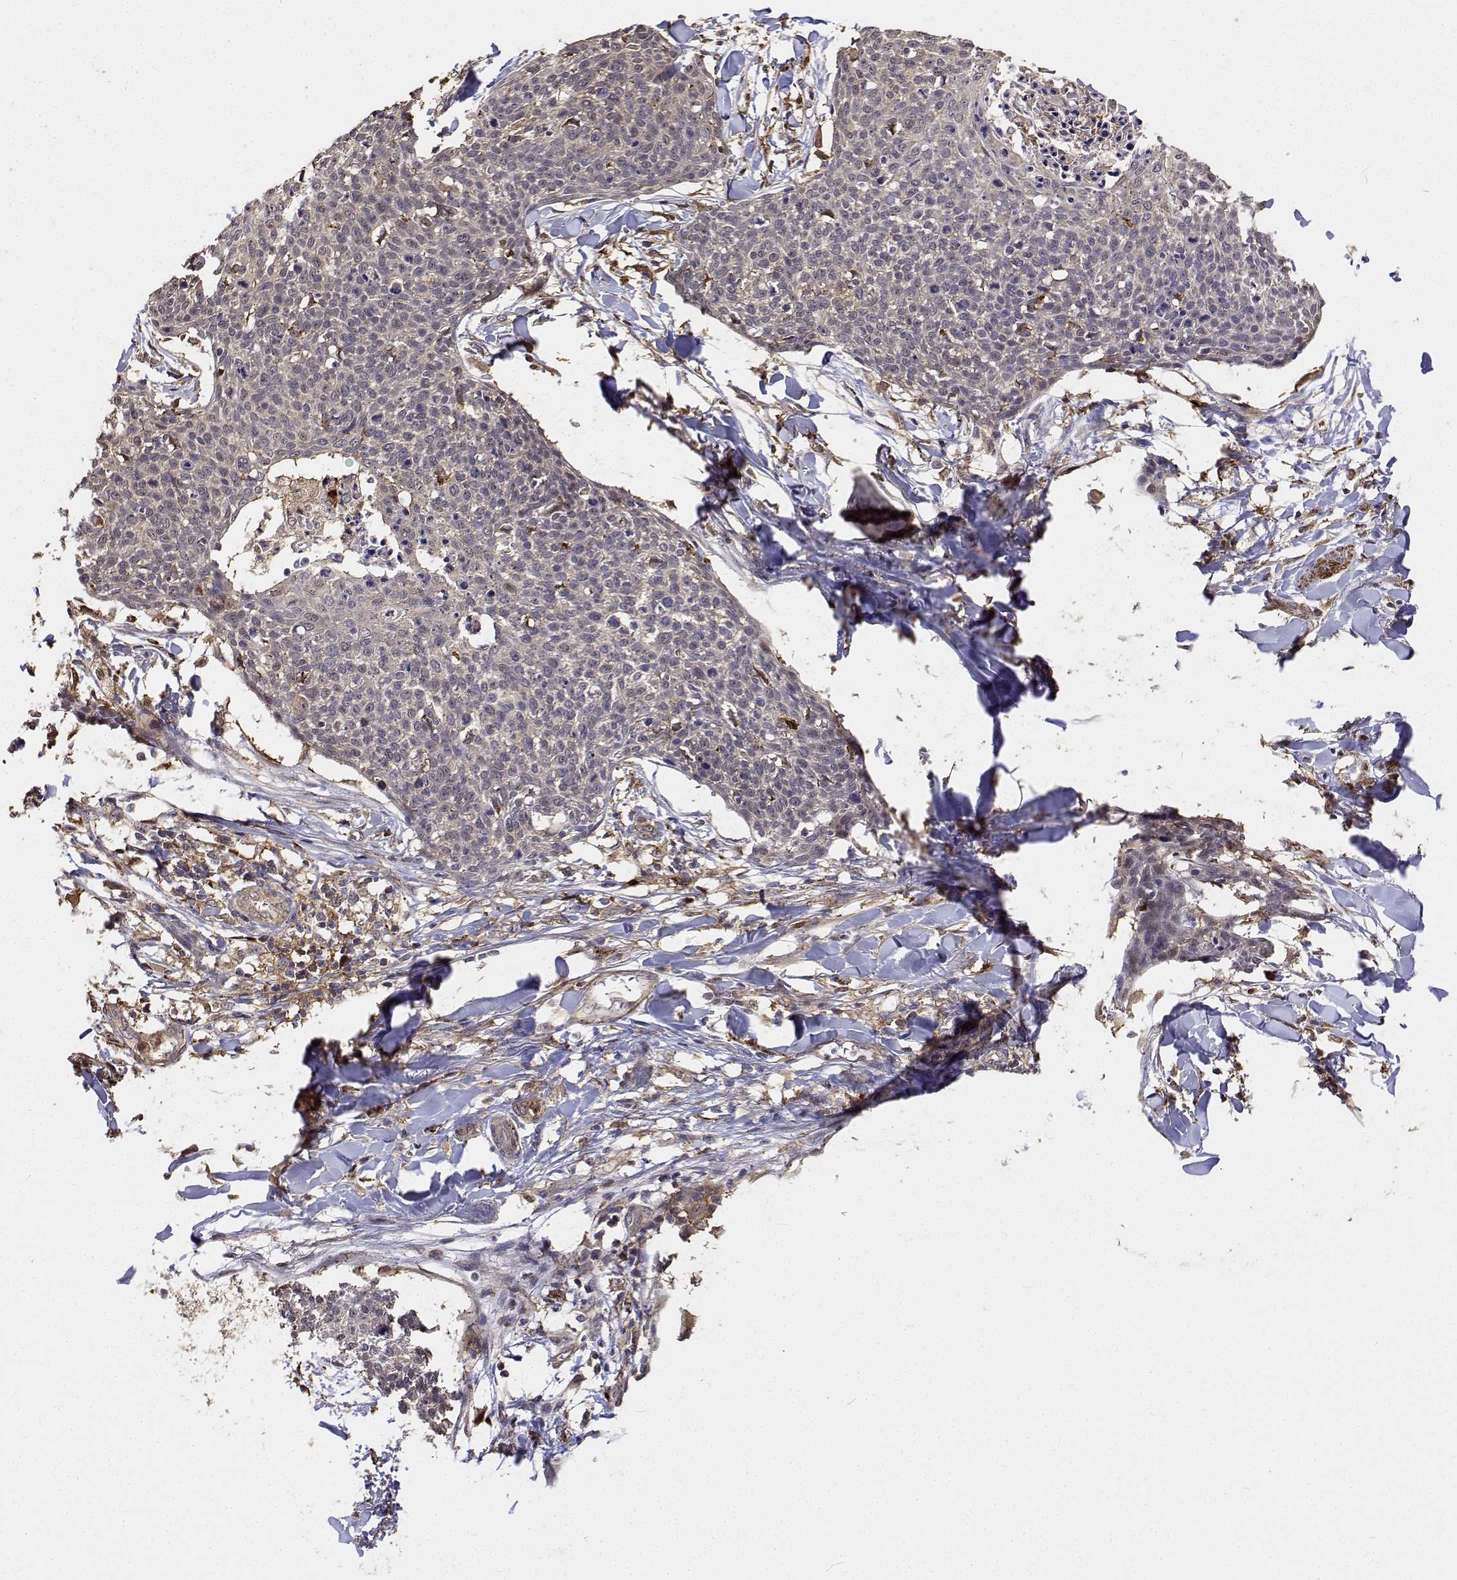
{"staining": {"intensity": "negative", "quantity": "none", "location": "none"}, "tissue": "skin cancer", "cell_type": "Tumor cells", "image_type": "cancer", "snomed": [{"axis": "morphology", "description": "Squamous cell carcinoma, NOS"}, {"axis": "topography", "description": "Skin"}, {"axis": "topography", "description": "Vulva"}], "caption": "Immunohistochemistry micrograph of neoplastic tissue: human skin cancer stained with DAB (3,3'-diaminobenzidine) shows no significant protein expression in tumor cells. Brightfield microscopy of immunohistochemistry stained with DAB (brown) and hematoxylin (blue), captured at high magnification.", "gene": "PCID2", "patient": {"sex": "female", "age": 75}}